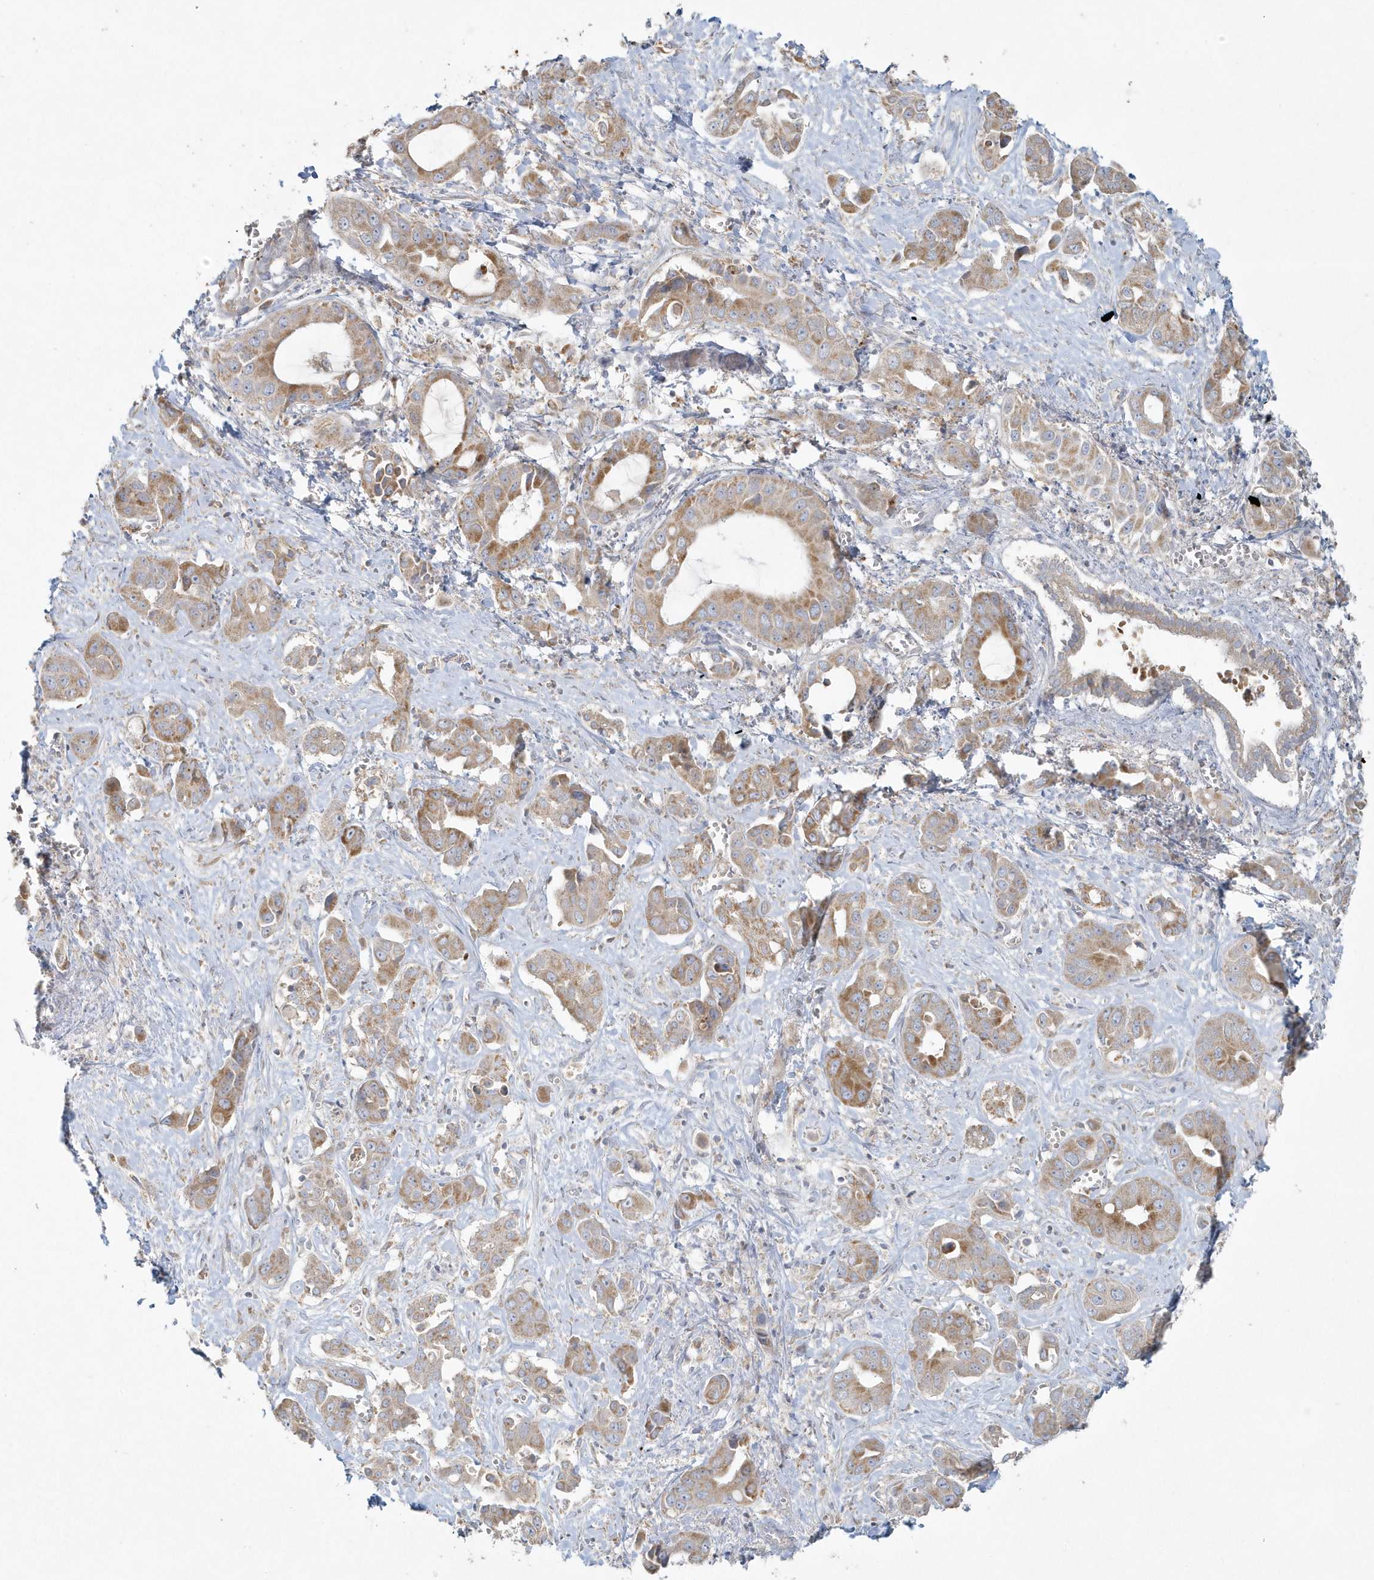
{"staining": {"intensity": "moderate", "quantity": ">75%", "location": "cytoplasmic/membranous"}, "tissue": "liver cancer", "cell_type": "Tumor cells", "image_type": "cancer", "snomed": [{"axis": "morphology", "description": "Cholangiocarcinoma"}, {"axis": "topography", "description": "Liver"}], "caption": "A photomicrograph of human liver cancer stained for a protein exhibits moderate cytoplasmic/membranous brown staining in tumor cells. The staining was performed using DAB (3,3'-diaminobenzidine), with brown indicating positive protein expression. Nuclei are stained blue with hematoxylin.", "gene": "BLTP3A", "patient": {"sex": "female", "age": 52}}